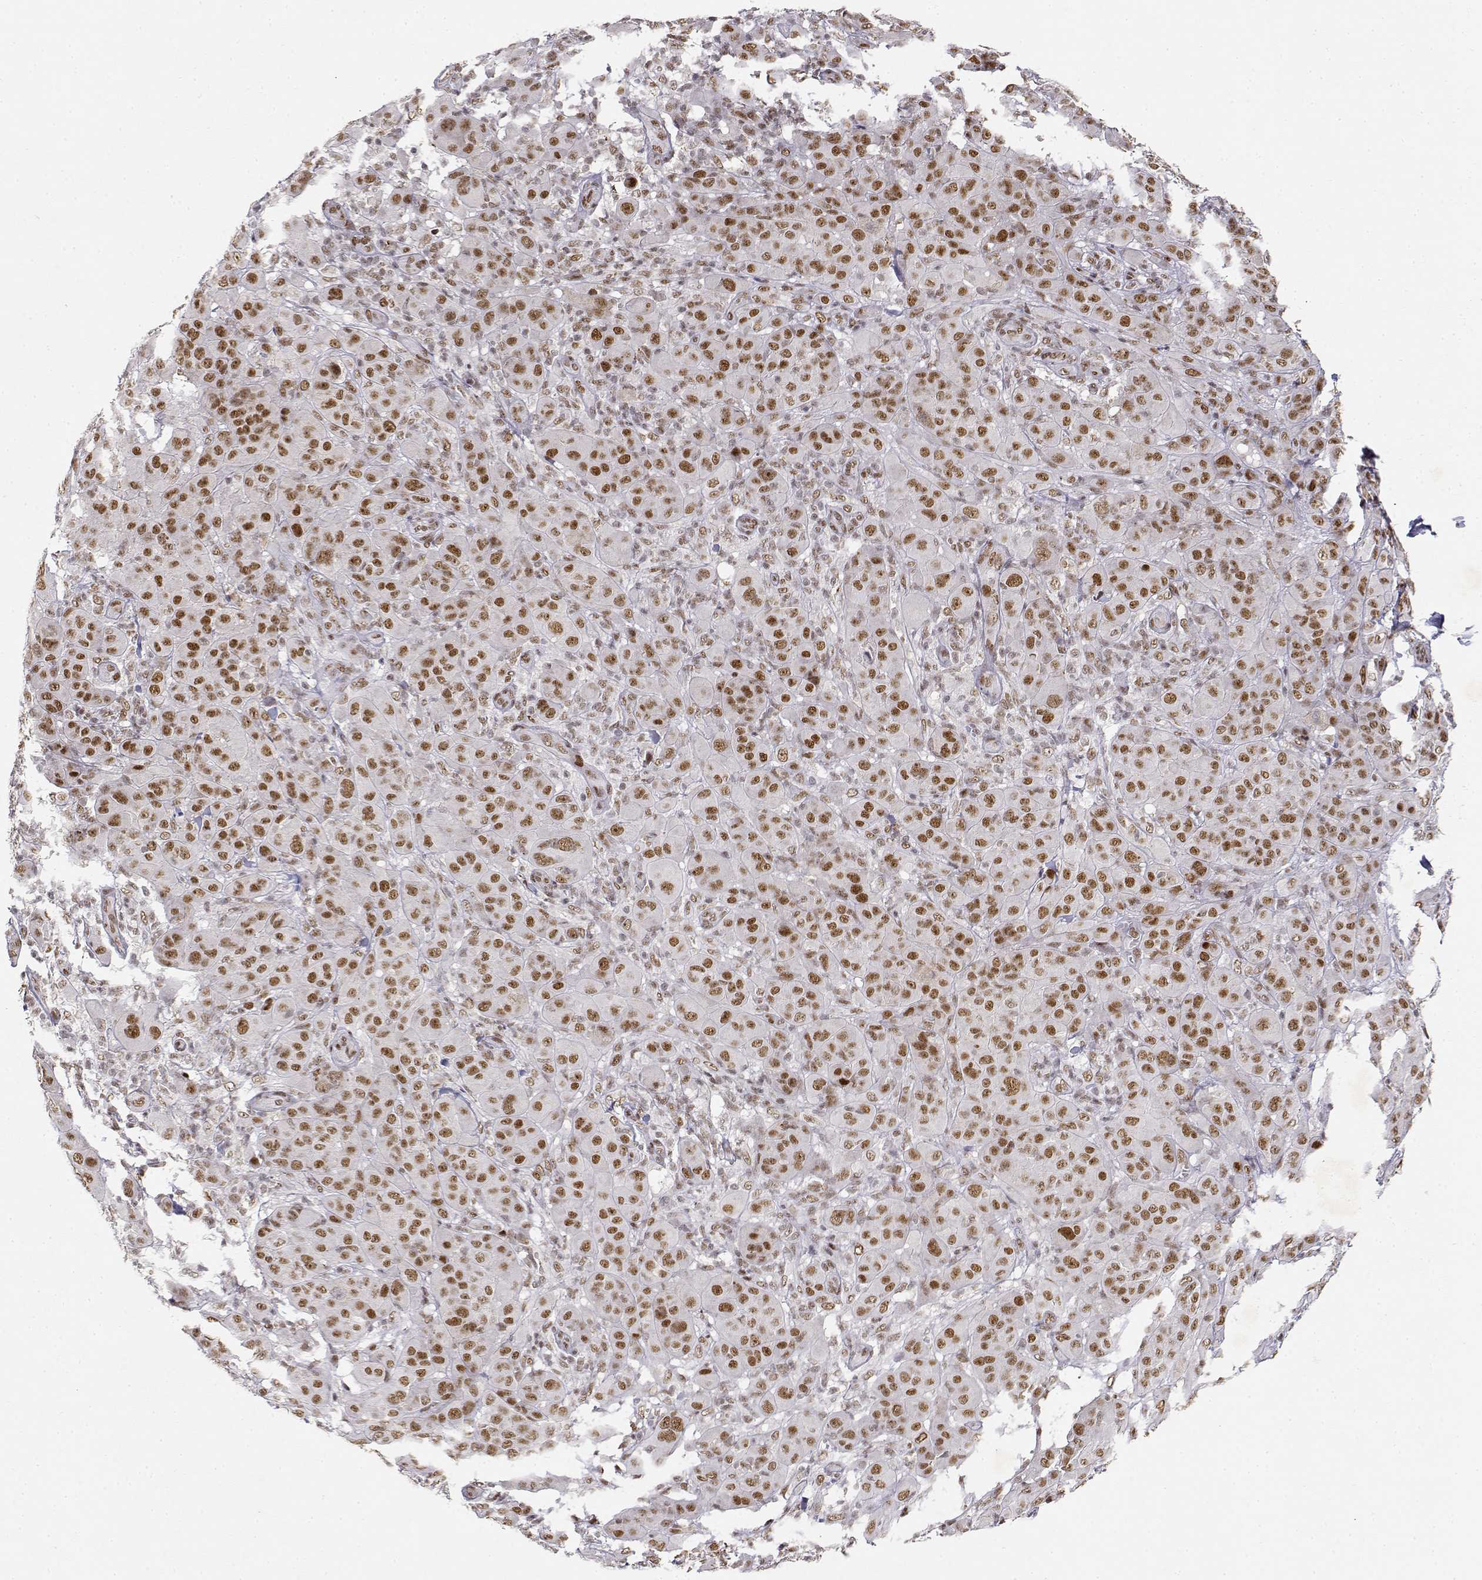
{"staining": {"intensity": "moderate", "quantity": ">75%", "location": "nuclear"}, "tissue": "melanoma", "cell_type": "Tumor cells", "image_type": "cancer", "snomed": [{"axis": "morphology", "description": "Malignant melanoma, NOS"}, {"axis": "topography", "description": "Skin"}], "caption": "DAB immunohistochemical staining of malignant melanoma demonstrates moderate nuclear protein expression in about >75% of tumor cells.", "gene": "RSF1", "patient": {"sex": "female", "age": 87}}